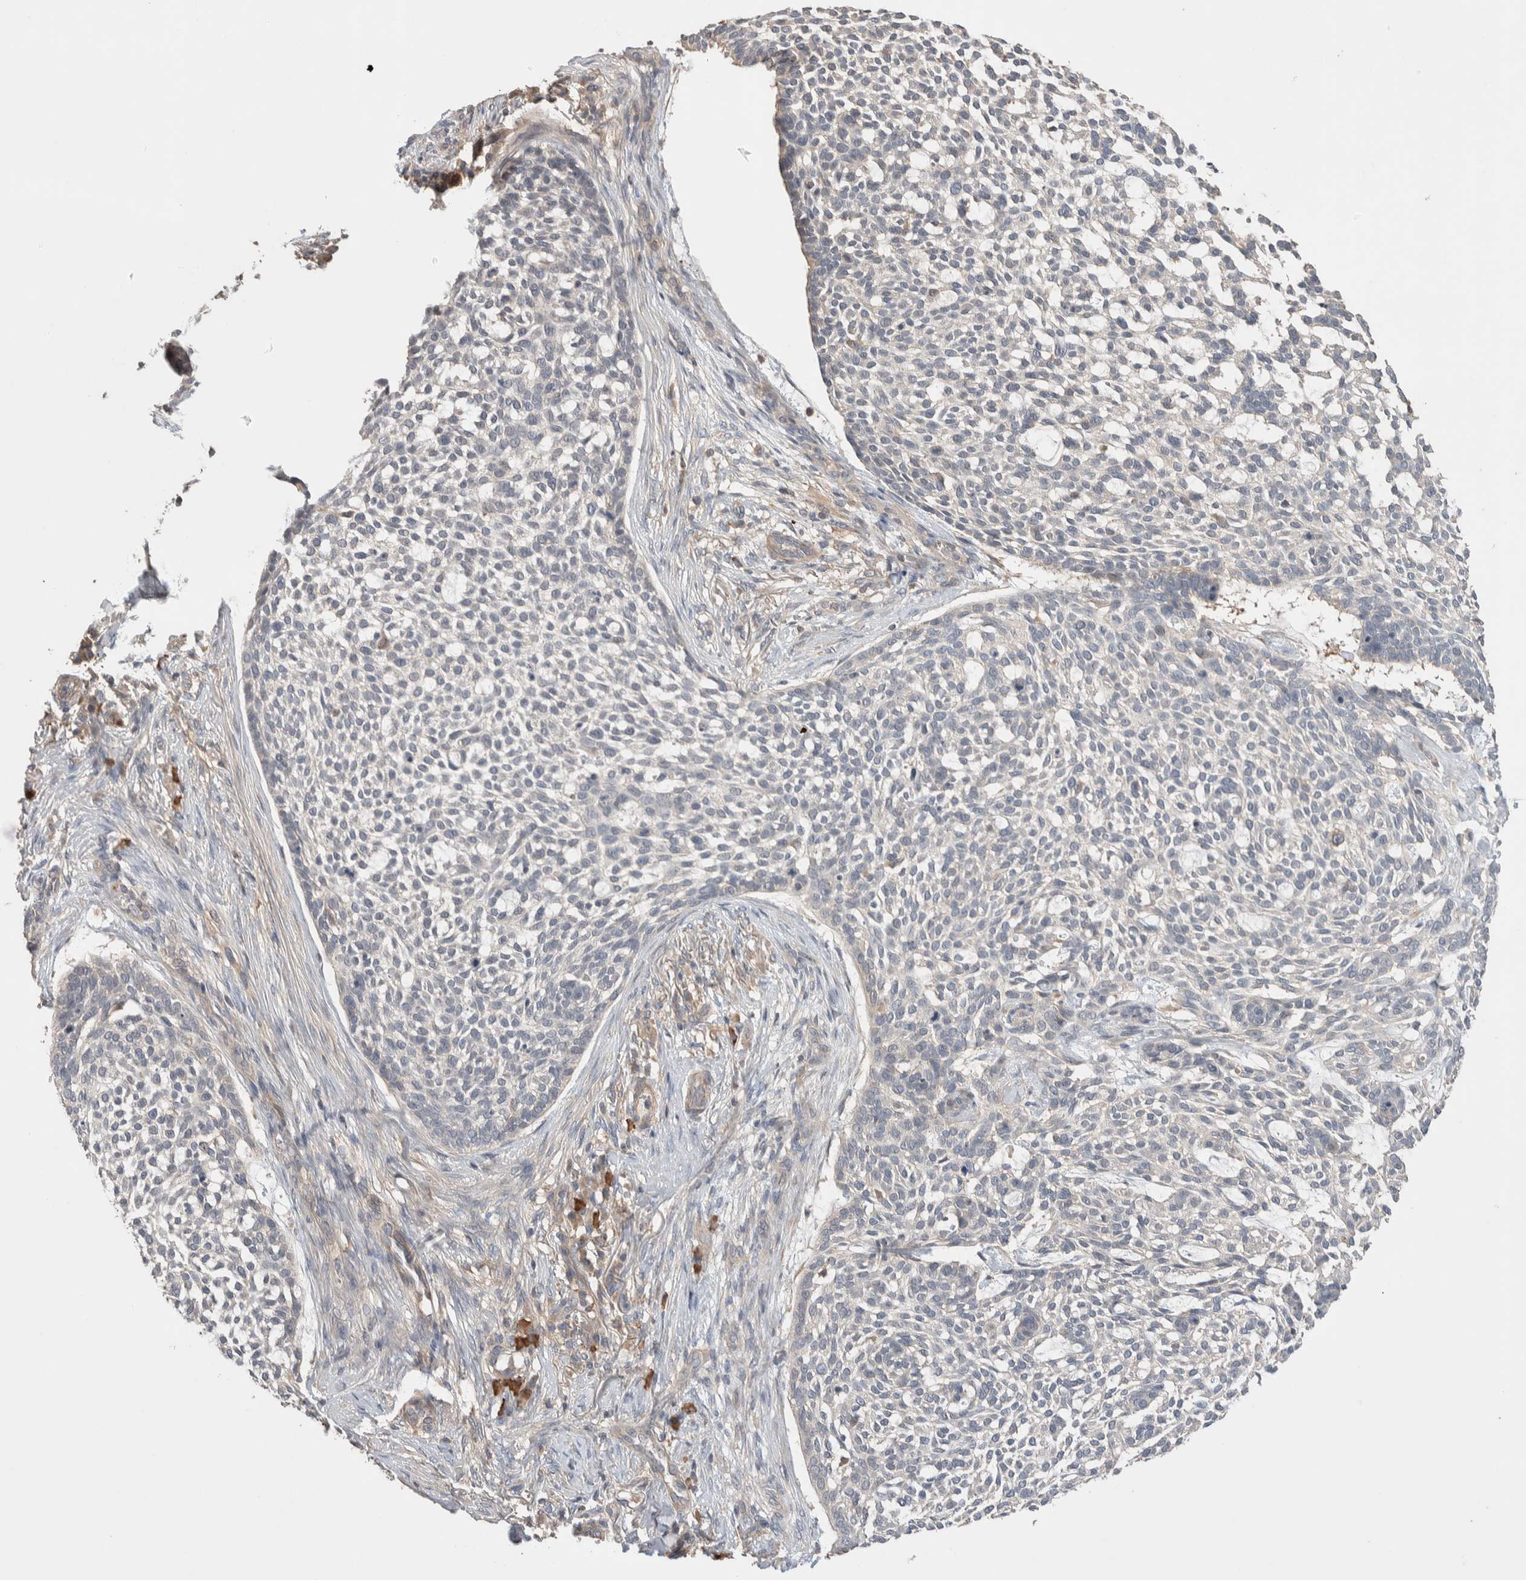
{"staining": {"intensity": "negative", "quantity": "none", "location": "none"}, "tissue": "skin cancer", "cell_type": "Tumor cells", "image_type": "cancer", "snomed": [{"axis": "morphology", "description": "Basal cell carcinoma"}, {"axis": "topography", "description": "Skin"}], "caption": "High power microscopy image of an immunohistochemistry photomicrograph of skin basal cell carcinoma, revealing no significant expression in tumor cells.", "gene": "WDR91", "patient": {"sex": "female", "age": 64}}